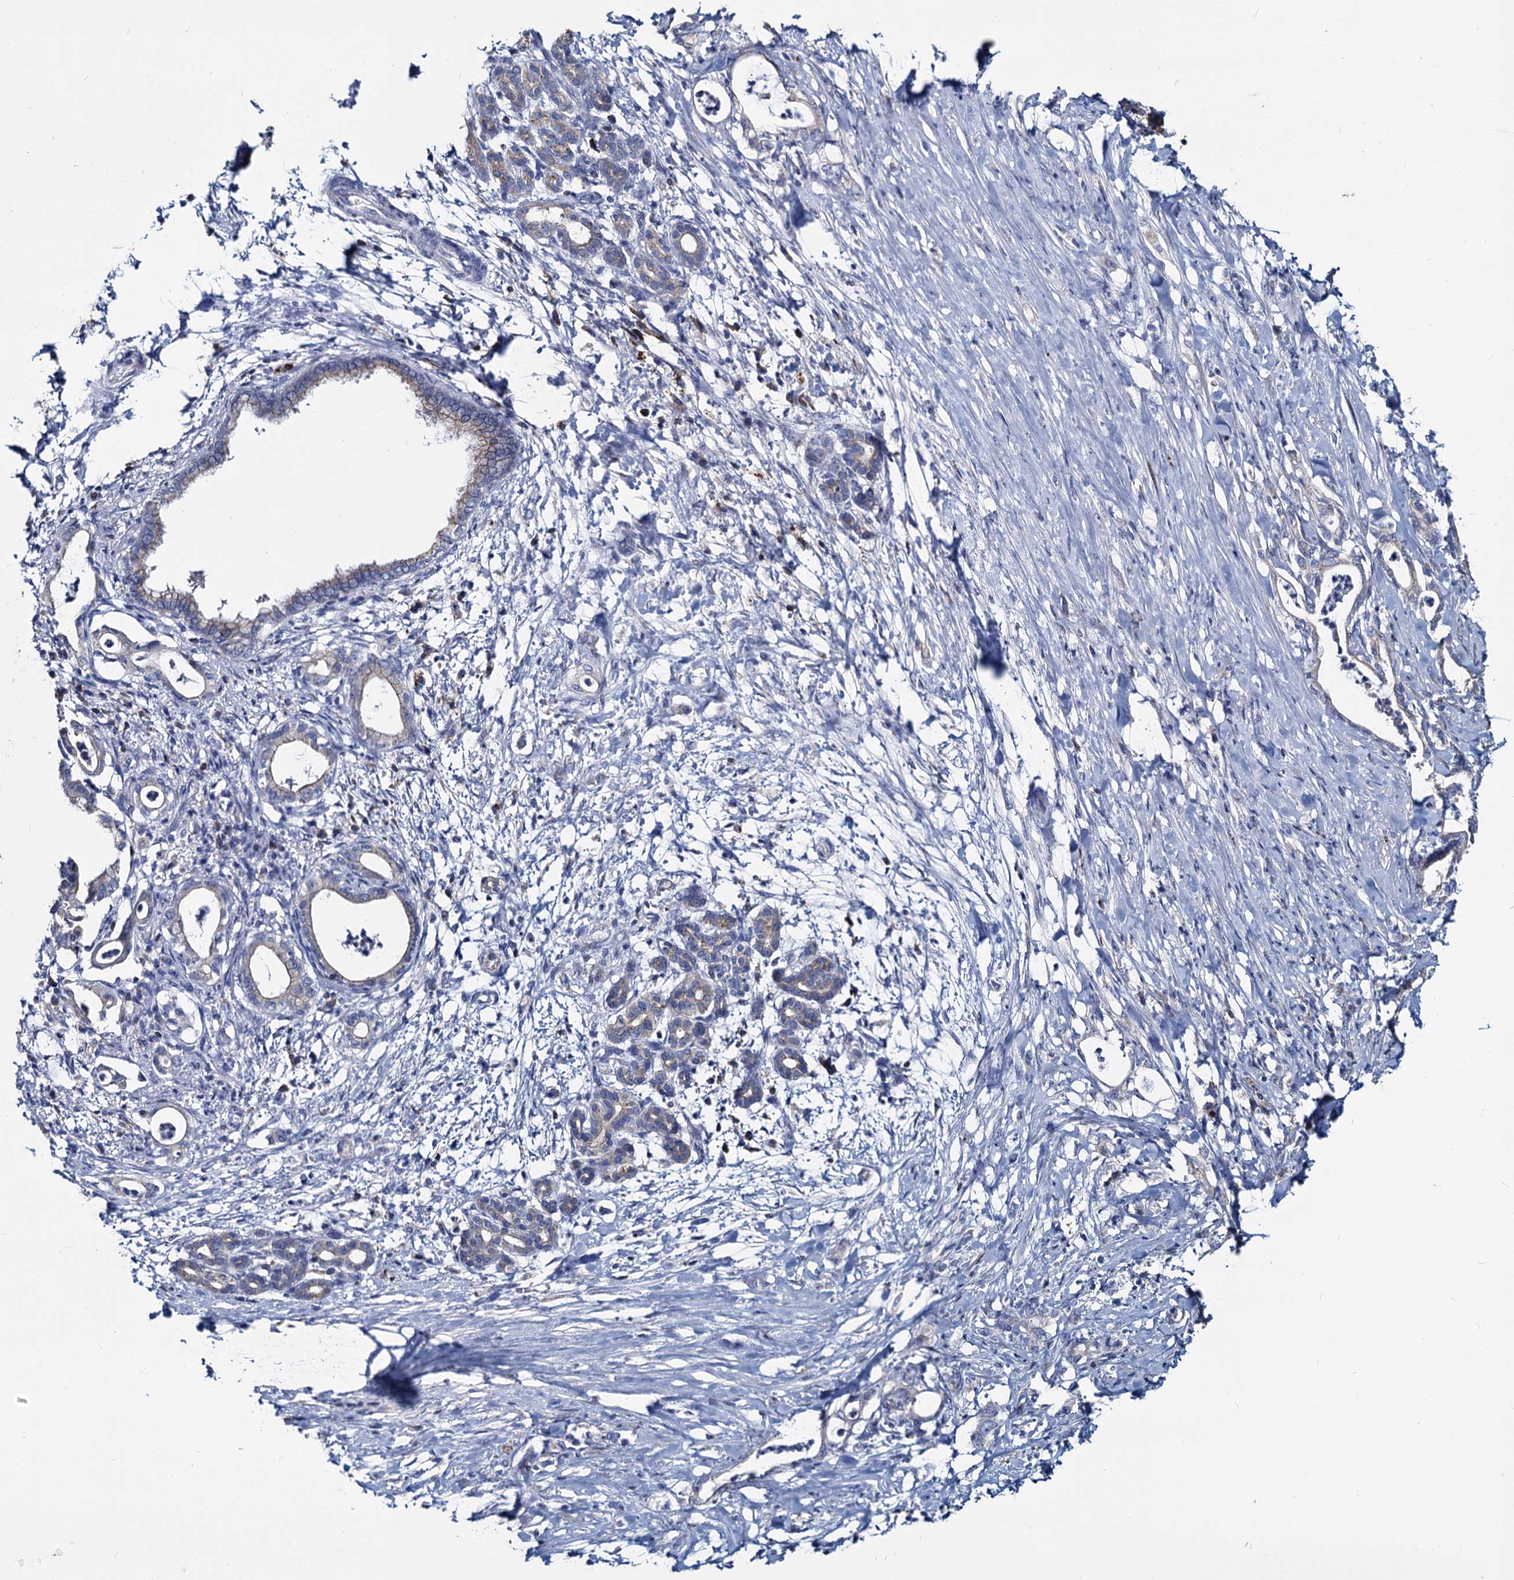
{"staining": {"intensity": "weak", "quantity": "<25%", "location": "cytoplasmic/membranous"}, "tissue": "pancreatic cancer", "cell_type": "Tumor cells", "image_type": "cancer", "snomed": [{"axis": "morphology", "description": "Adenocarcinoma, NOS"}, {"axis": "topography", "description": "Pancreas"}], "caption": "DAB (3,3'-diaminobenzidine) immunohistochemical staining of human pancreatic cancer demonstrates no significant positivity in tumor cells.", "gene": "TMX2", "patient": {"sex": "female", "age": 55}}